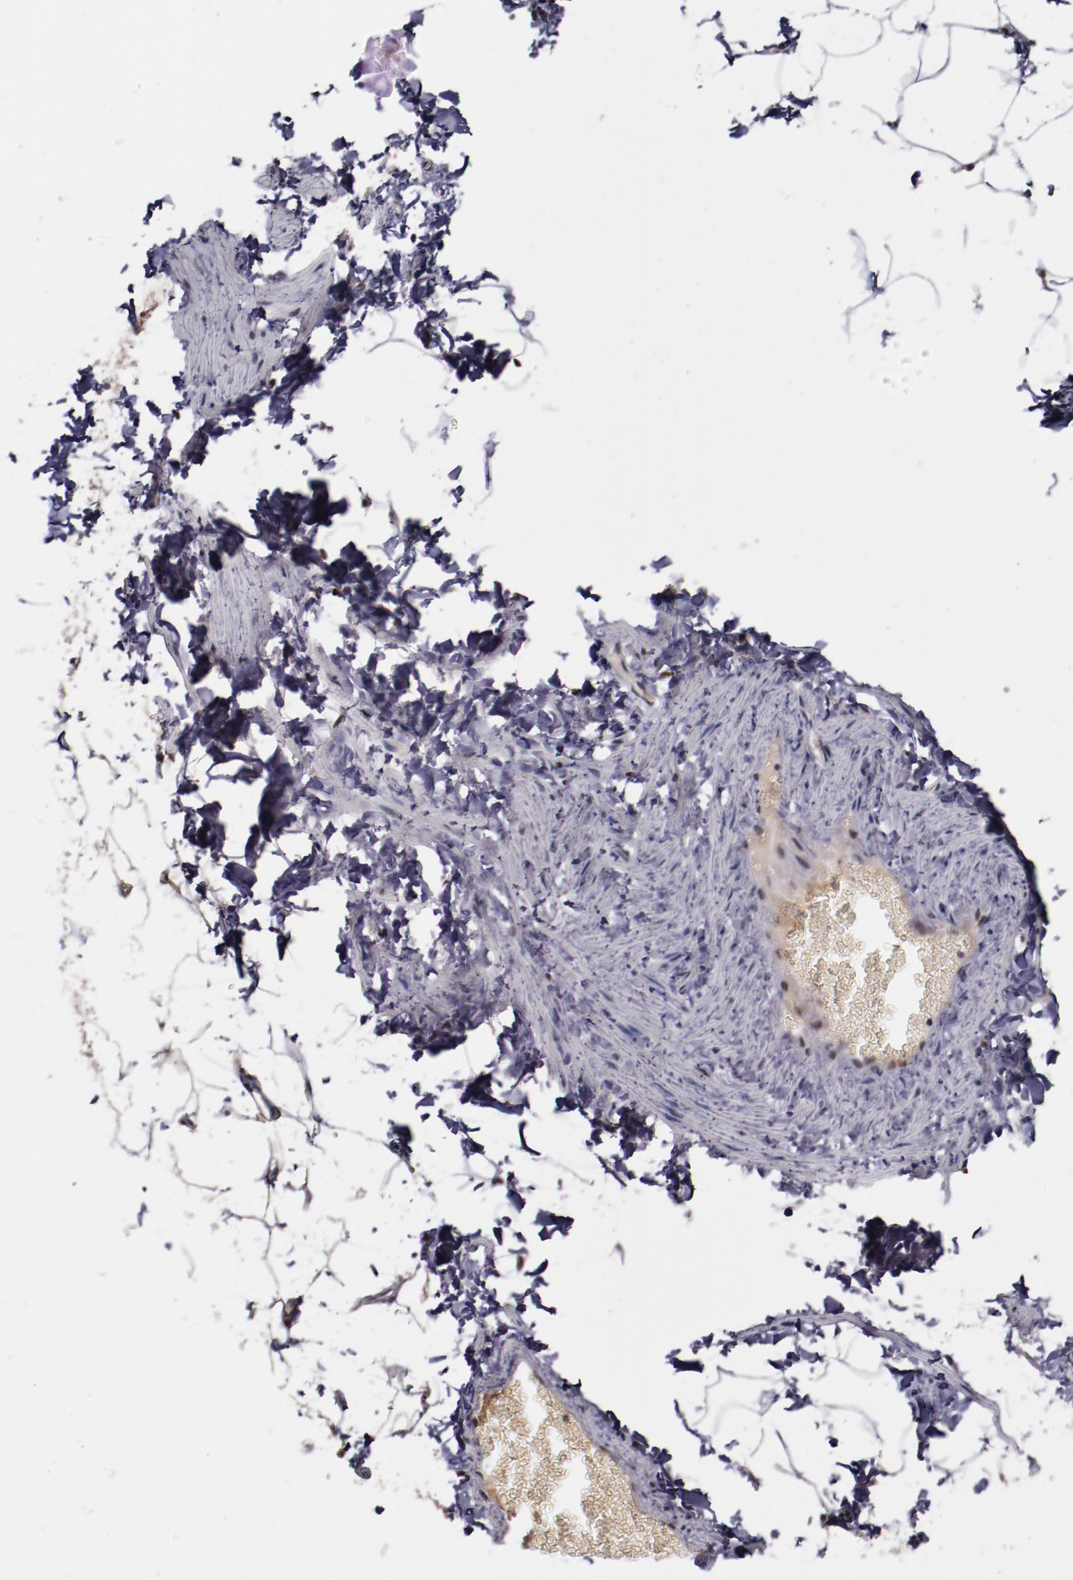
{"staining": {"intensity": "weak", "quantity": "<25%", "location": "cytoplasmic/membranous"}, "tissue": "adipose tissue", "cell_type": "Adipocytes", "image_type": "normal", "snomed": [{"axis": "morphology", "description": "Normal tissue, NOS"}, {"axis": "topography", "description": "Vascular tissue"}], "caption": "This is an IHC photomicrograph of unremarkable adipose tissue. There is no staining in adipocytes.", "gene": "CHEK2", "patient": {"sex": "male", "age": 41}}